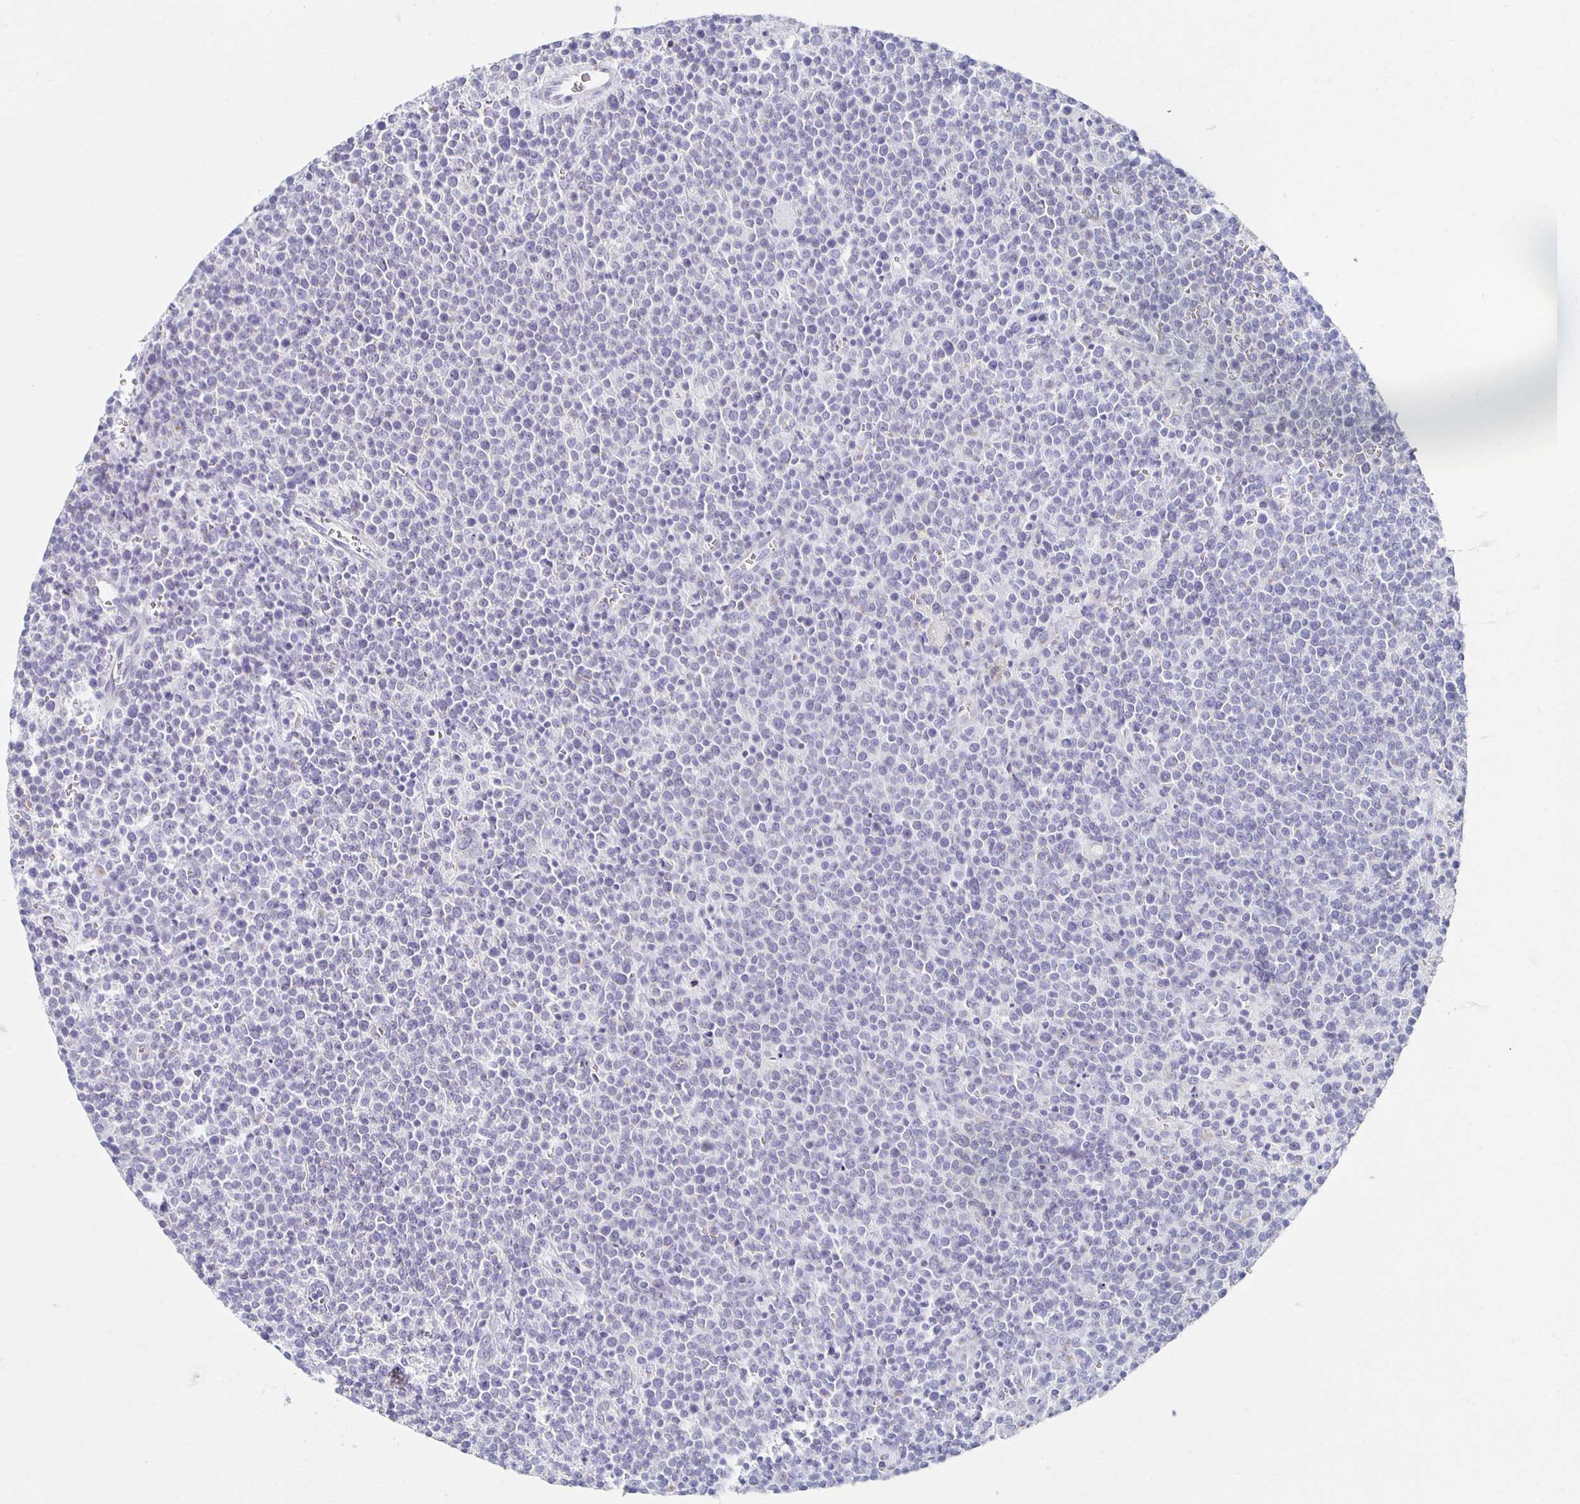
{"staining": {"intensity": "negative", "quantity": "none", "location": "none"}, "tissue": "lymphoma", "cell_type": "Tumor cells", "image_type": "cancer", "snomed": [{"axis": "morphology", "description": "Malignant lymphoma, non-Hodgkin's type, High grade"}, {"axis": "topography", "description": "Lymph node"}], "caption": "Protein analysis of high-grade malignant lymphoma, non-Hodgkin's type reveals no significant expression in tumor cells.", "gene": "TEX44", "patient": {"sex": "male", "age": 61}}